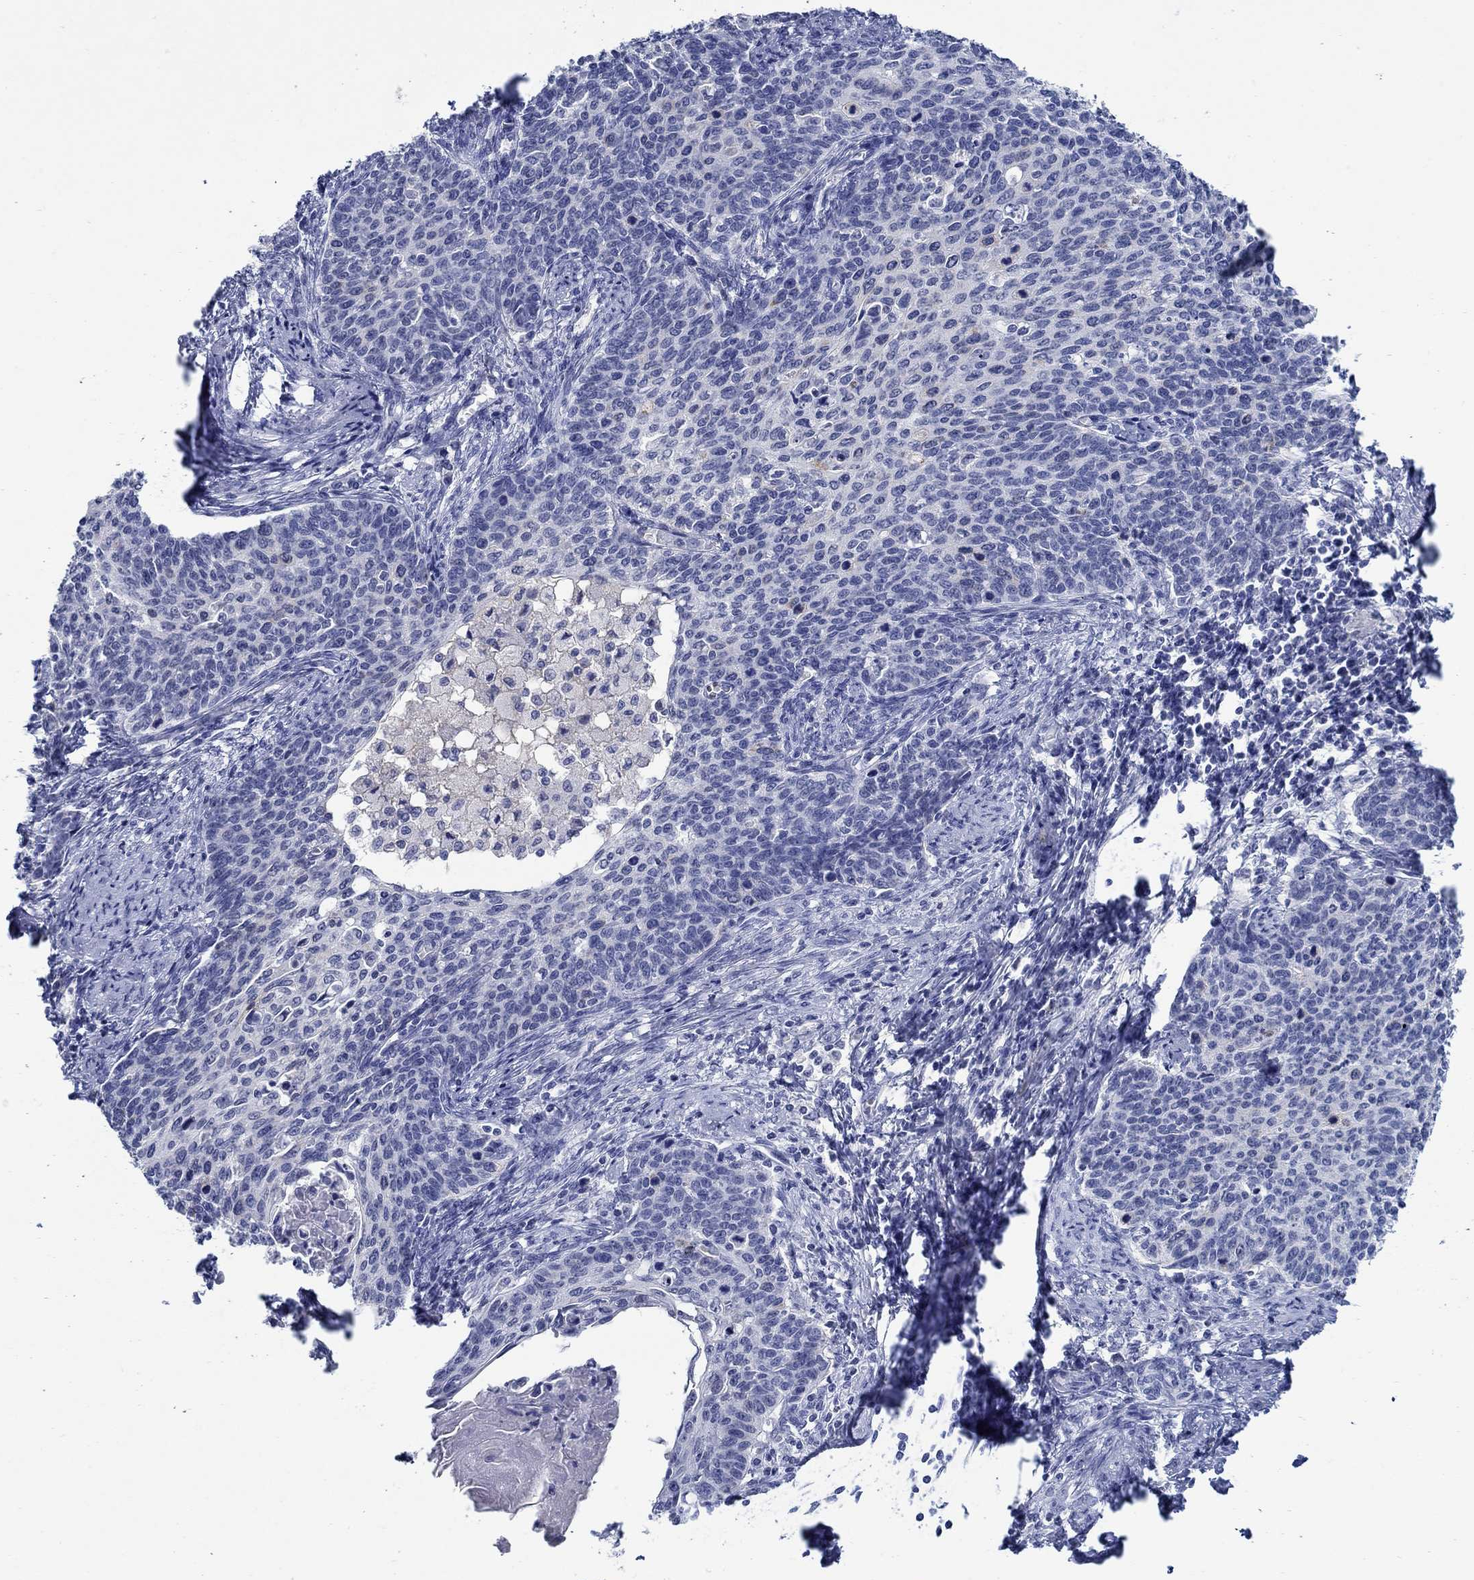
{"staining": {"intensity": "negative", "quantity": "none", "location": "none"}, "tissue": "cervical cancer", "cell_type": "Tumor cells", "image_type": "cancer", "snomed": [{"axis": "morphology", "description": "Normal tissue, NOS"}, {"axis": "morphology", "description": "Squamous cell carcinoma, NOS"}, {"axis": "topography", "description": "Cervix"}], "caption": "Tumor cells show no significant positivity in cervical squamous cell carcinoma.", "gene": "MC2R", "patient": {"sex": "female", "age": 39}}